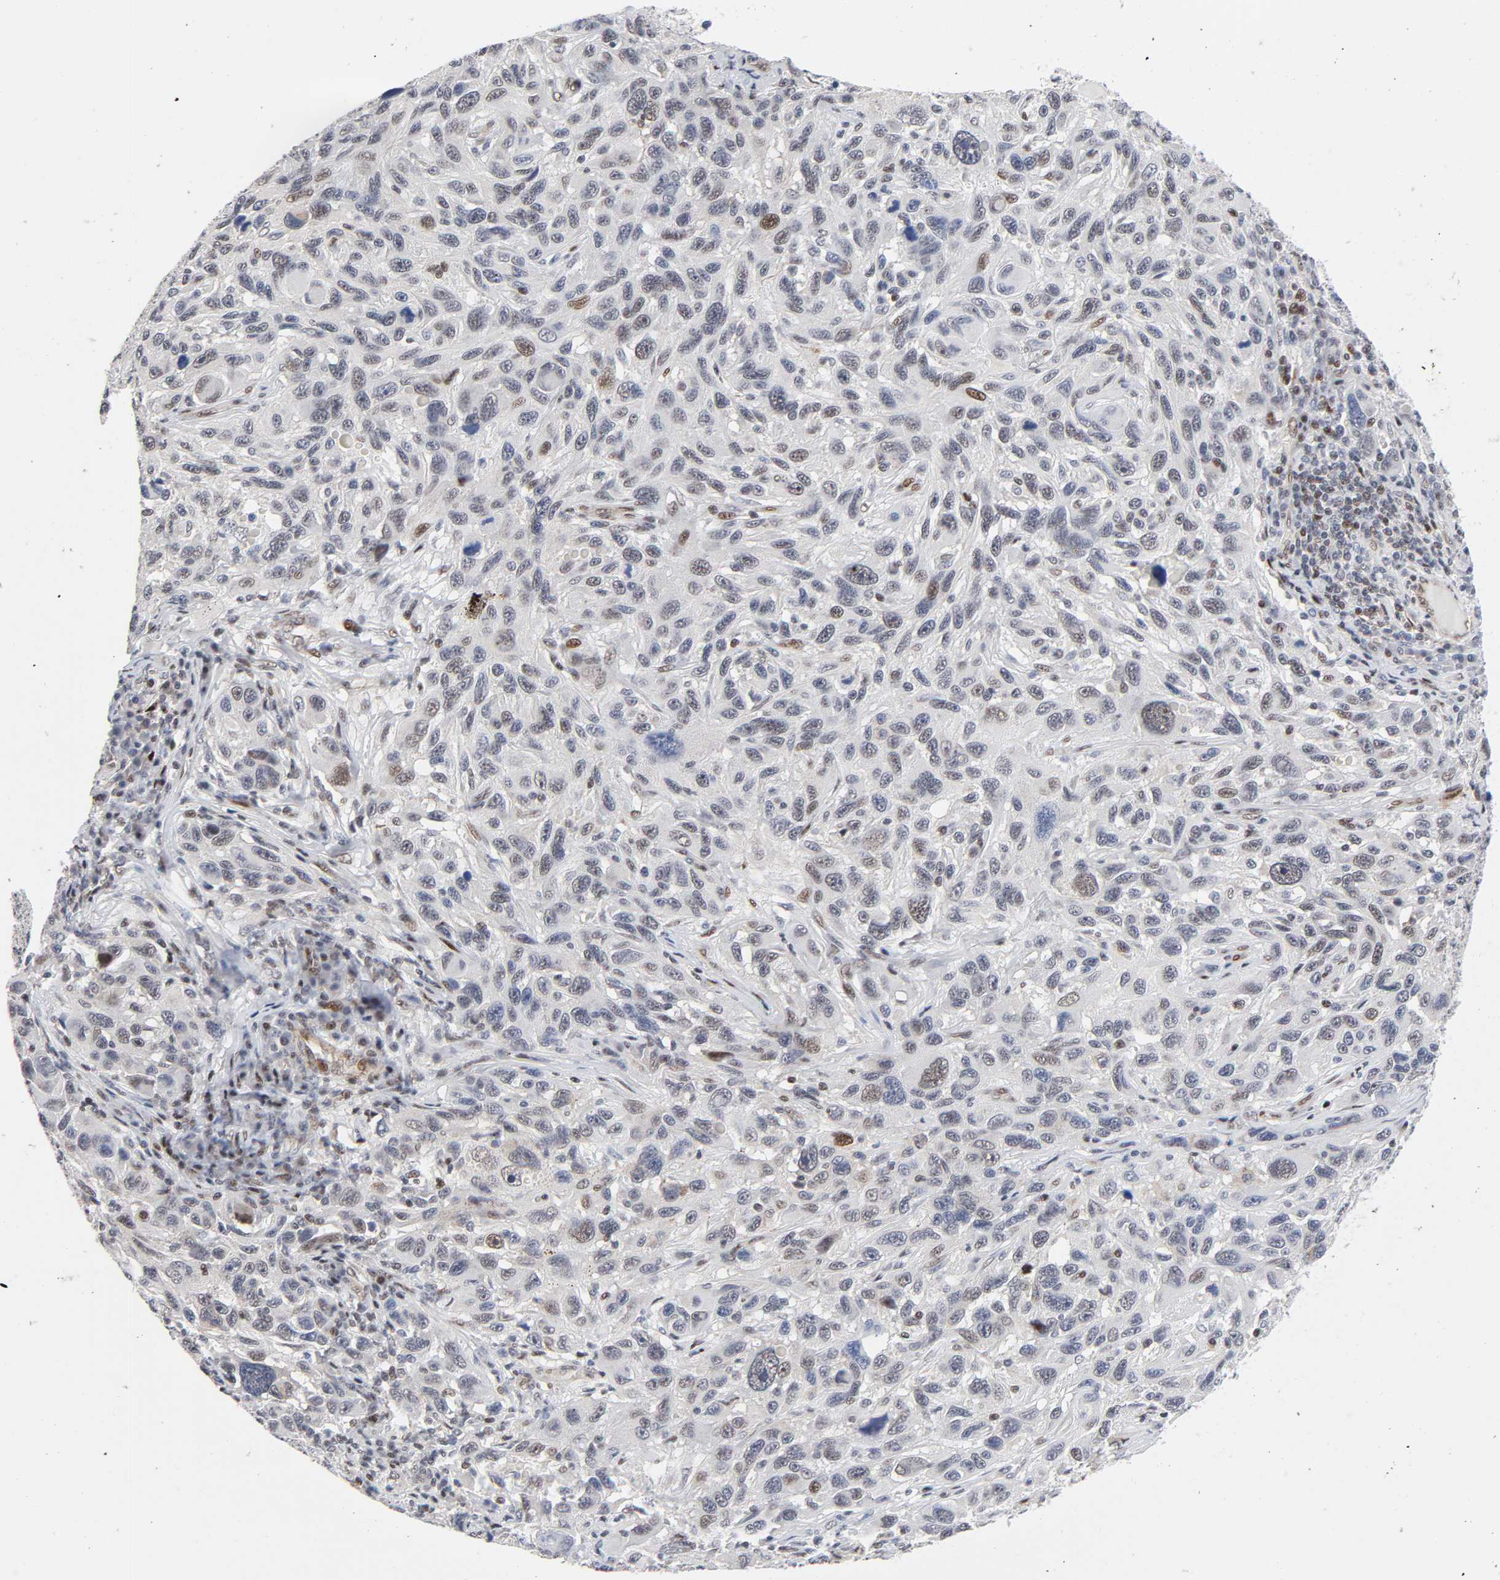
{"staining": {"intensity": "weak", "quantity": "<25%", "location": "nuclear"}, "tissue": "melanoma", "cell_type": "Tumor cells", "image_type": "cancer", "snomed": [{"axis": "morphology", "description": "Malignant melanoma, NOS"}, {"axis": "topography", "description": "Skin"}], "caption": "This is an immunohistochemistry image of melanoma. There is no expression in tumor cells.", "gene": "STK38", "patient": {"sex": "male", "age": 53}}